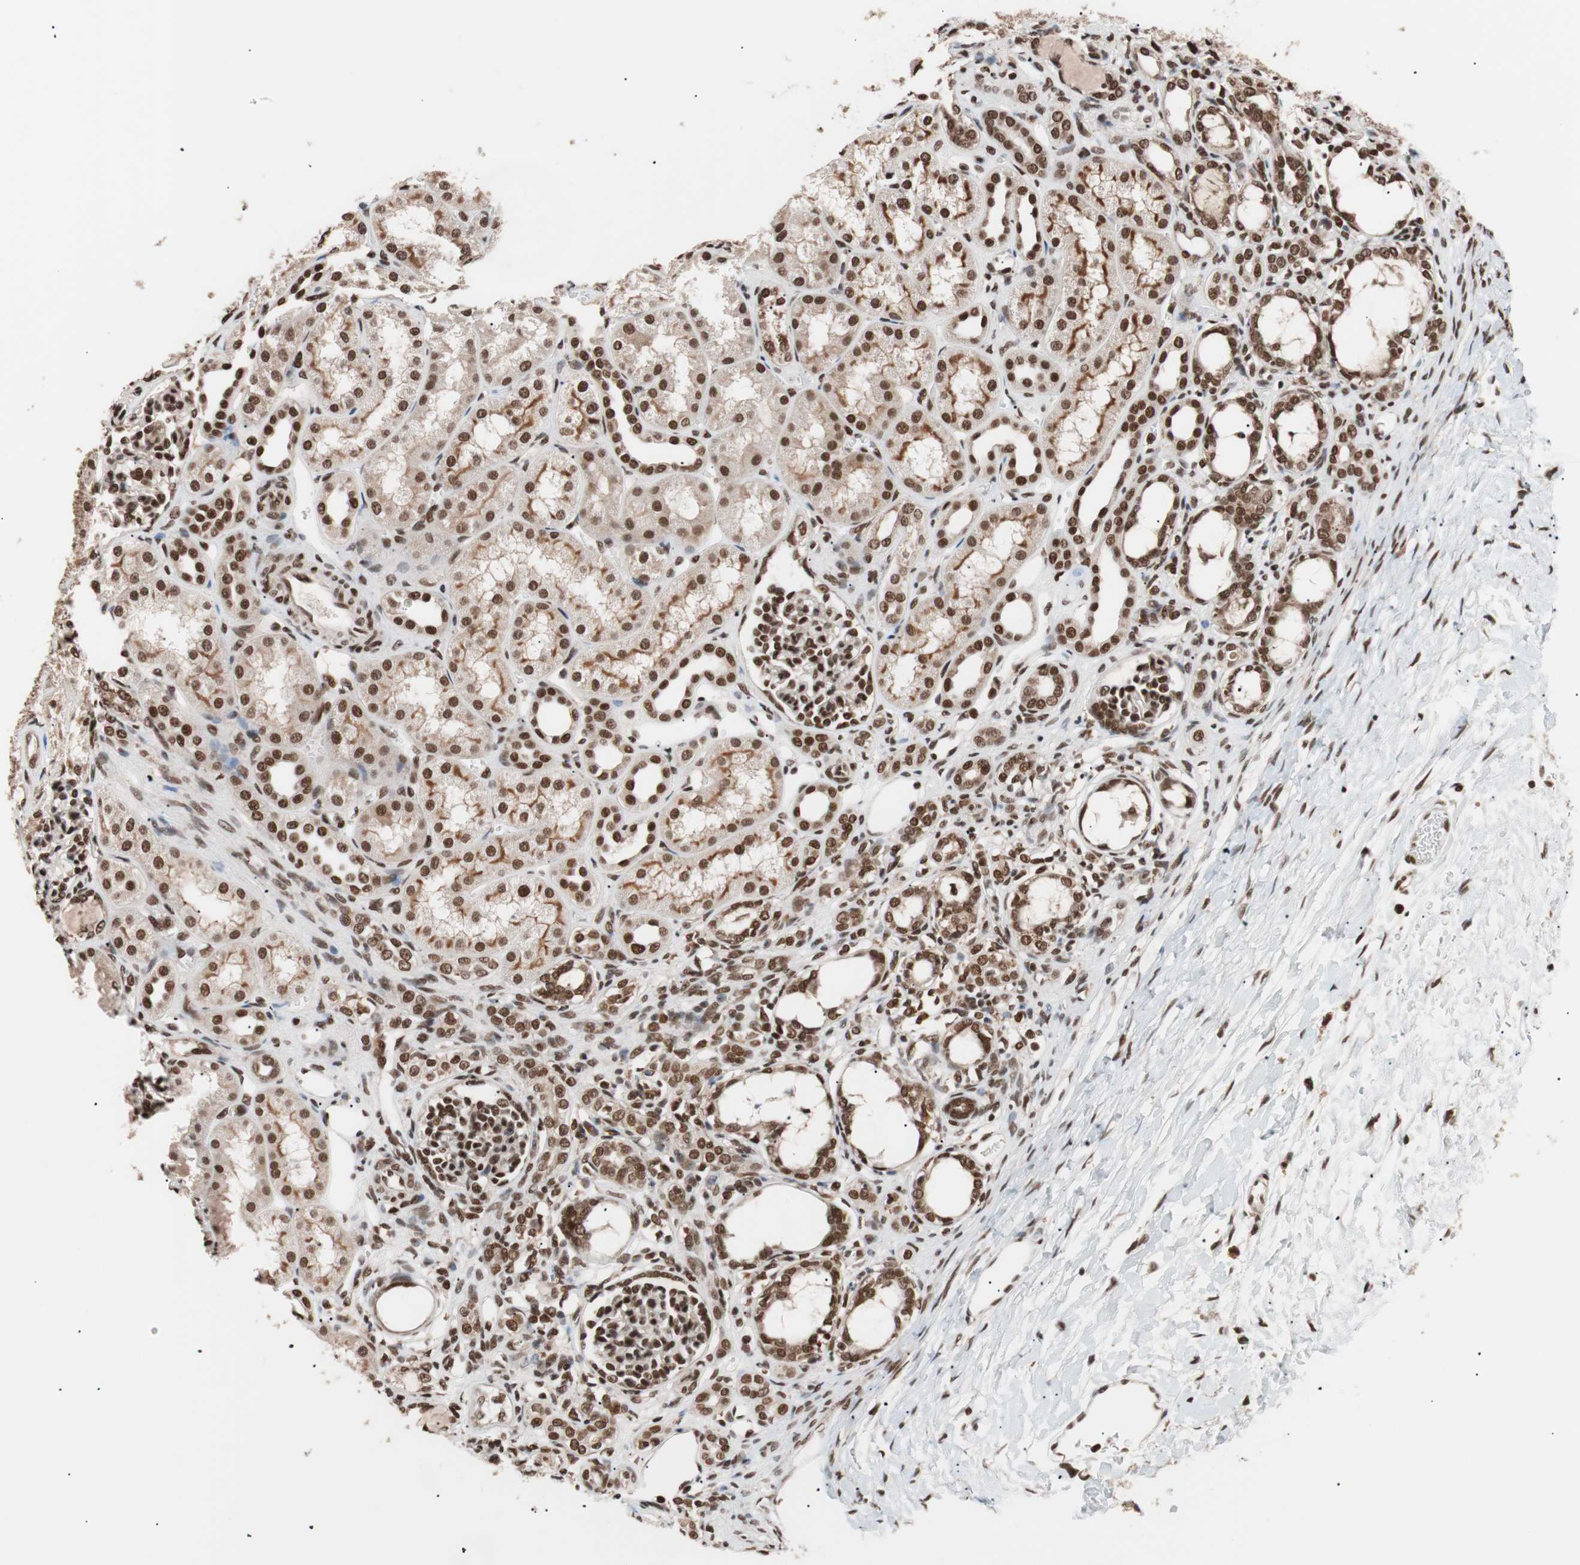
{"staining": {"intensity": "strong", "quantity": ">75%", "location": "nuclear"}, "tissue": "kidney", "cell_type": "Cells in glomeruli", "image_type": "normal", "snomed": [{"axis": "morphology", "description": "Normal tissue, NOS"}, {"axis": "topography", "description": "Kidney"}], "caption": "A brown stain labels strong nuclear staining of a protein in cells in glomeruli of unremarkable human kidney. Nuclei are stained in blue.", "gene": "CHAMP1", "patient": {"sex": "male", "age": 7}}